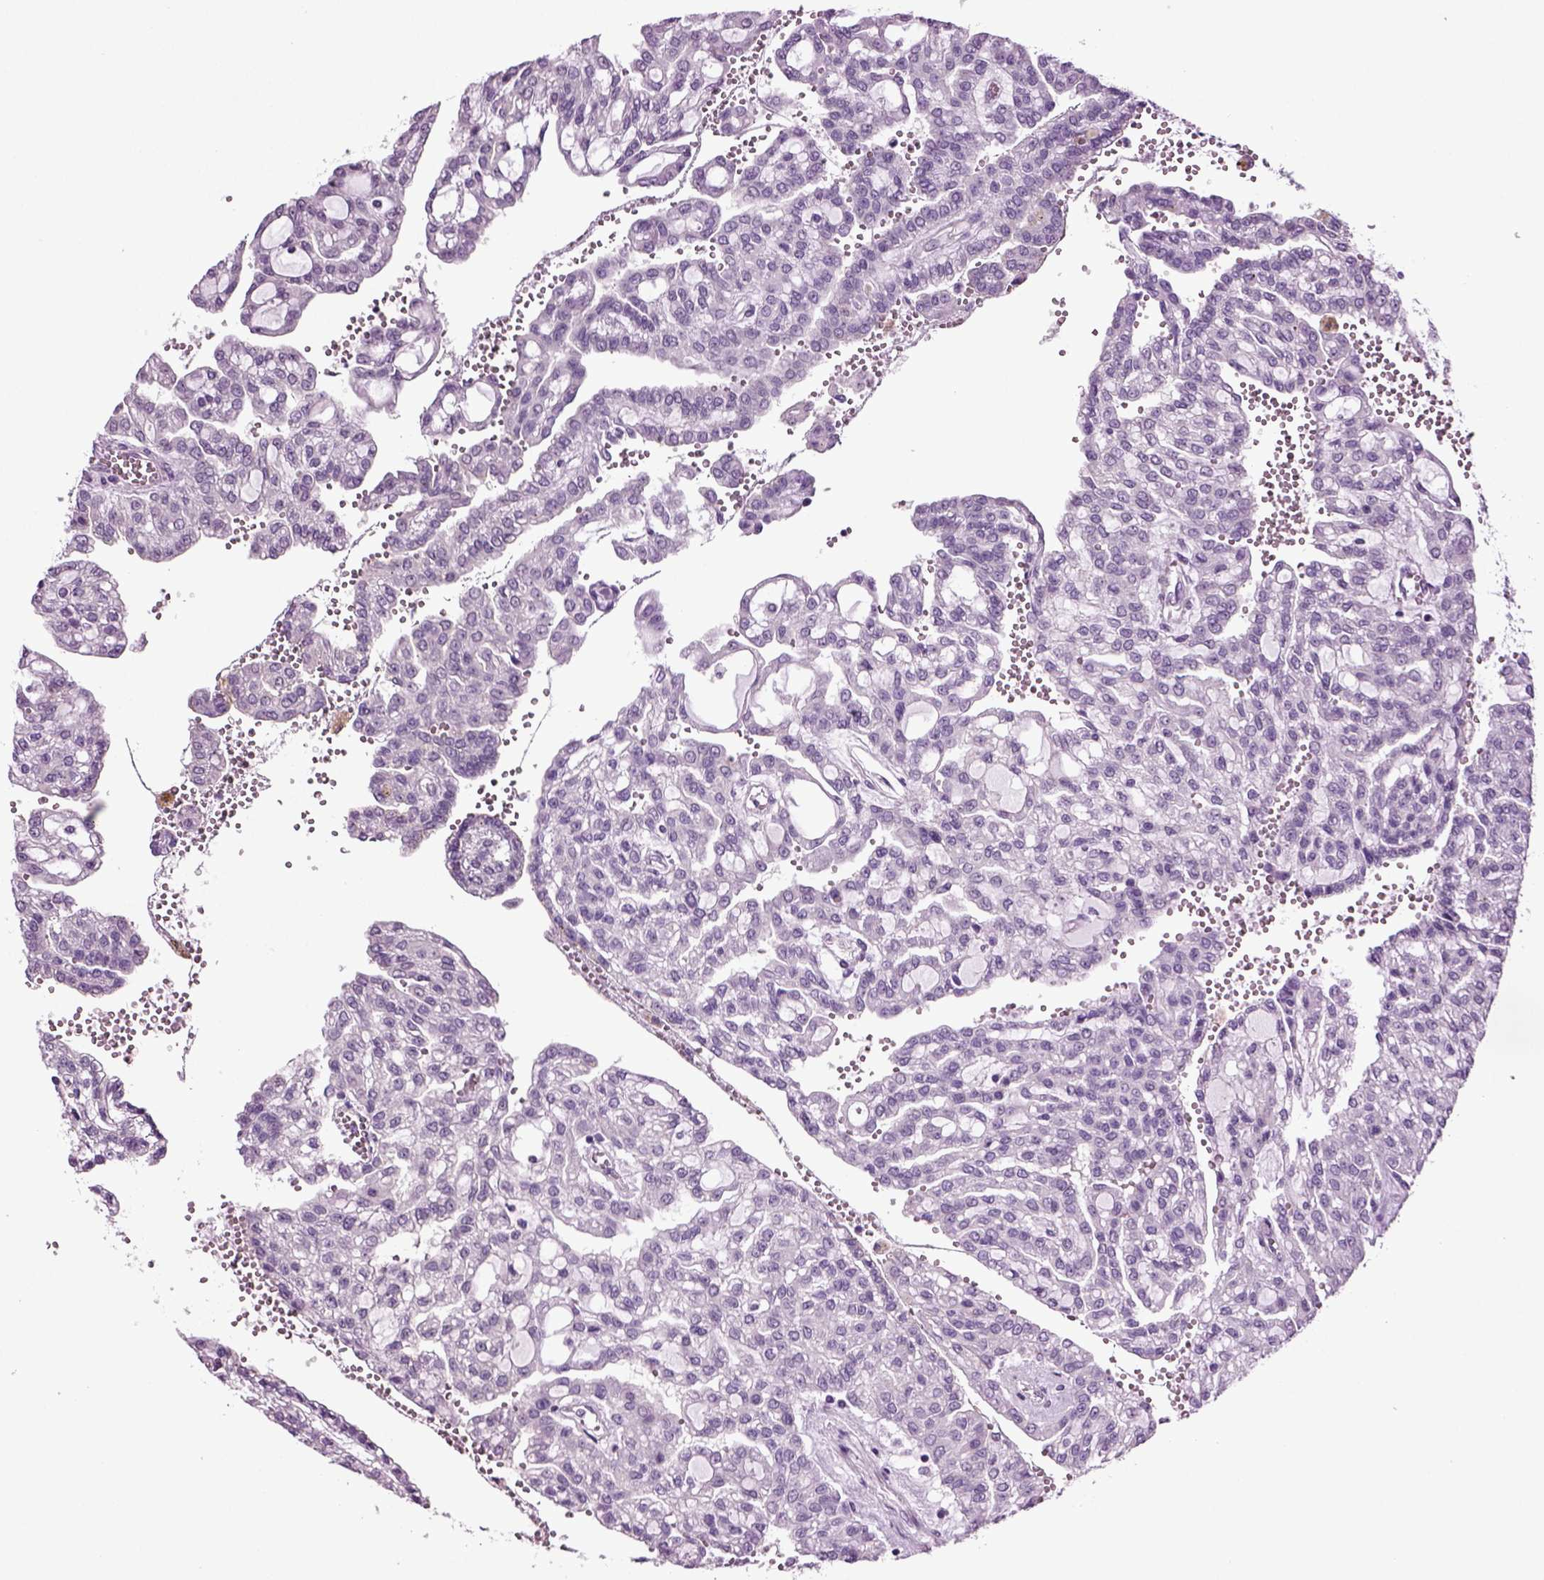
{"staining": {"intensity": "negative", "quantity": "none", "location": "none"}, "tissue": "renal cancer", "cell_type": "Tumor cells", "image_type": "cancer", "snomed": [{"axis": "morphology", "description": "Adenocarcinoma, NOS"}, {"axis": "topography", "description": "Kidney"}], "caption": "Immunohistochemistry image of neoplastic tissue: renal adenocarcinoma stained with DAB demonstrates no significant protein staining in tumor cells.", "gene": "PLCH2", "patient": {"sex": "male", "age": 63}}